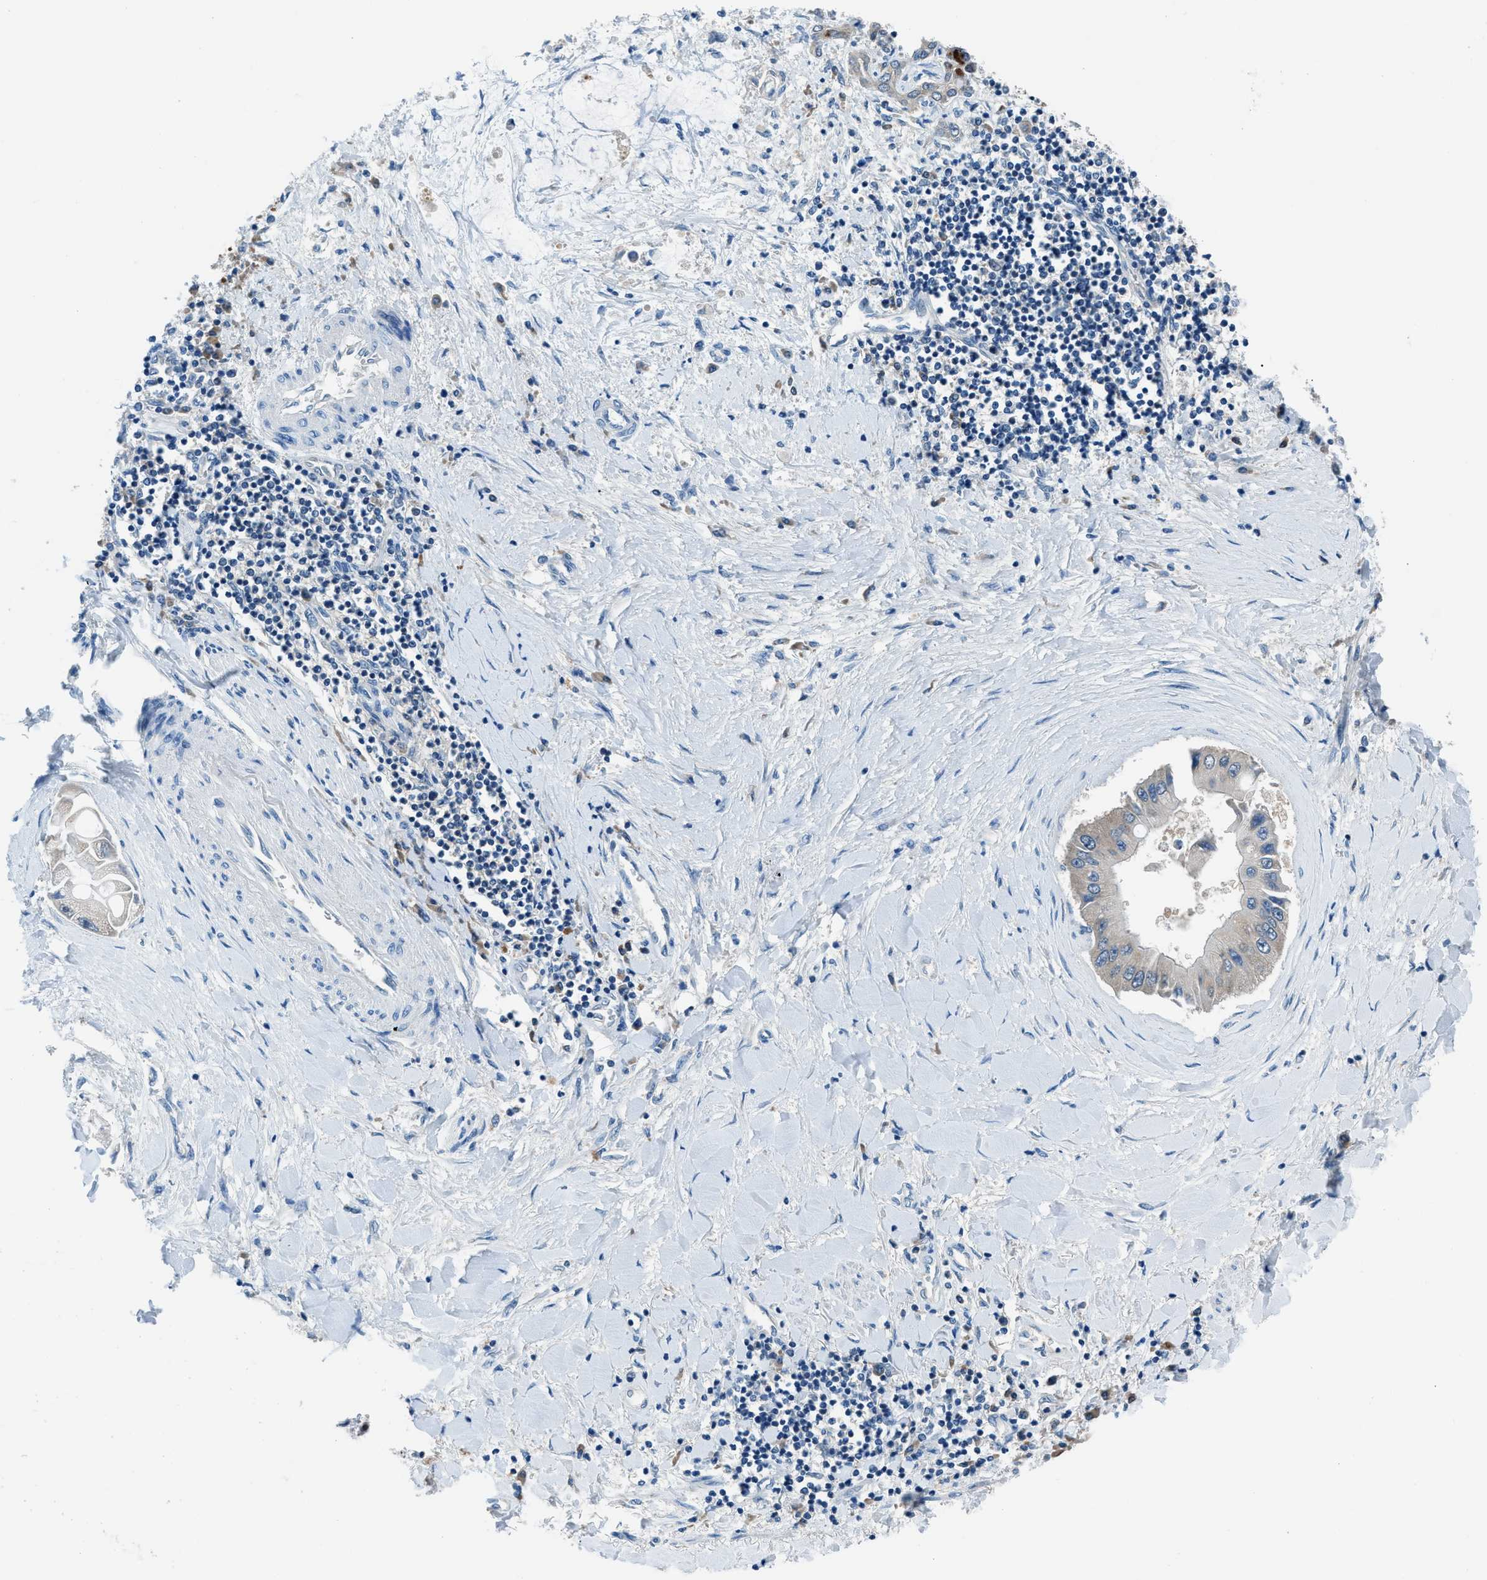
{"staining": {"intensity": "negative", "quantity": "none", "location": "none"}, "tissue": "liver cancer", "cell_type": "Tumor cells", "image_type": "cancer", "snomed": [{"axis": "morphology", "description": "Cholangiocarcinoma"}, {"axis": "topography", "description": "Liver"}], "caption": "High power microscopy histopathology image of an IHC image of liver cancer (cholangiocarcinoma), revealing no significant positivity in tumor cells. (Immunohistochemistry, brightfield microscopy, high magnification).", "gene": "ACP1", "patient": {"sex": "male", "age": 50}}